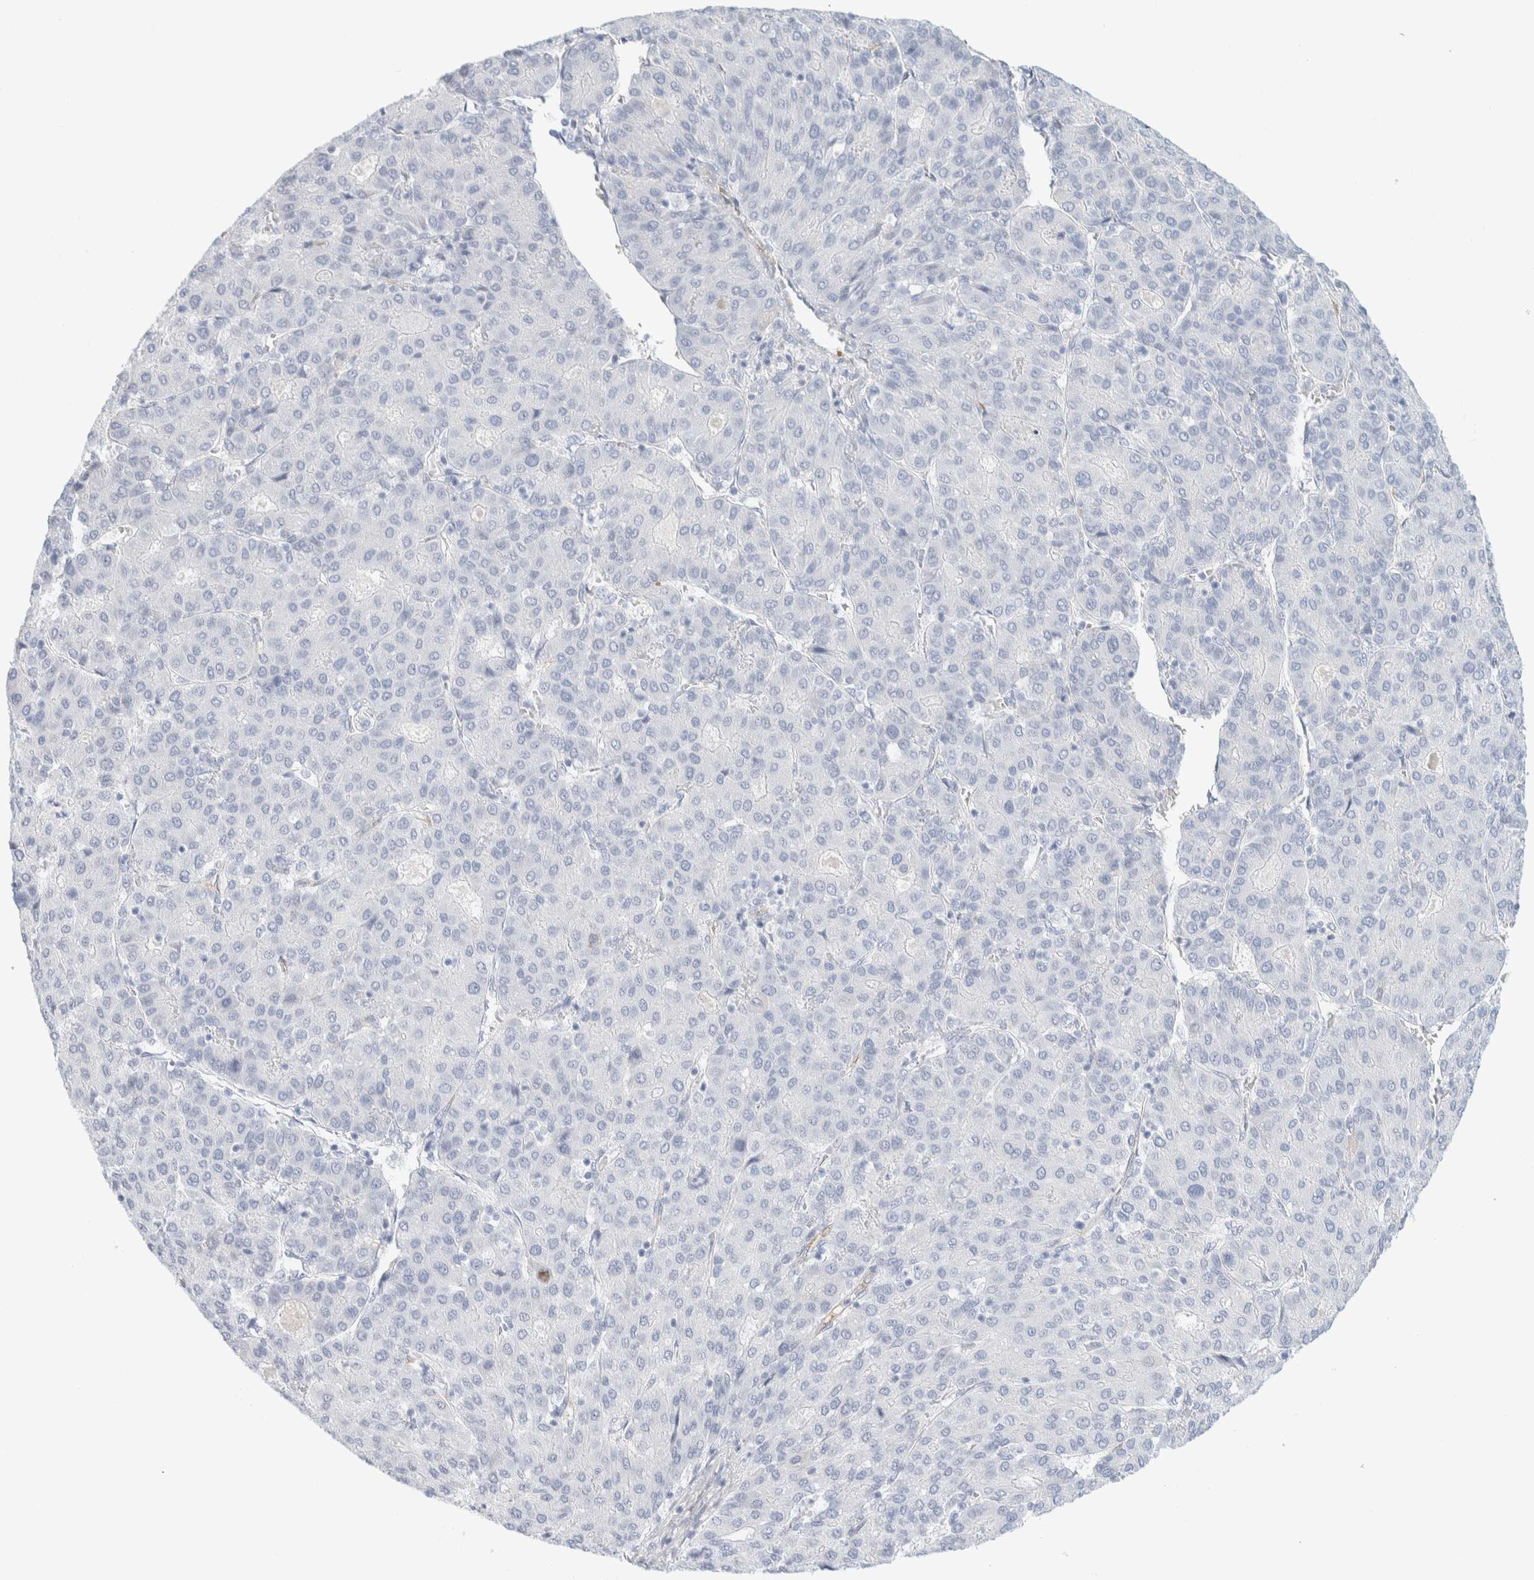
{"staining": {"intensity": "negative", "quantity": "none", "location": "none"}, "tissue": "liver cancer", "cell_type": "Tumor cells", "image_type": "cancer", "snomed": [{"axis": "morphology", "description": "Carcinoma, Hepatocellular, NOS"}, {"axis": "topography", "description": "Liver"}], "caption": "High power microscopy histopathology image of an immunohistochemistry photomicrograph of hepatocellular carcinoma (liver), revealing no significant positivity in tumor cells.", "gene": "ATCAY", "patient": {"sex": "male", "age": 65}}